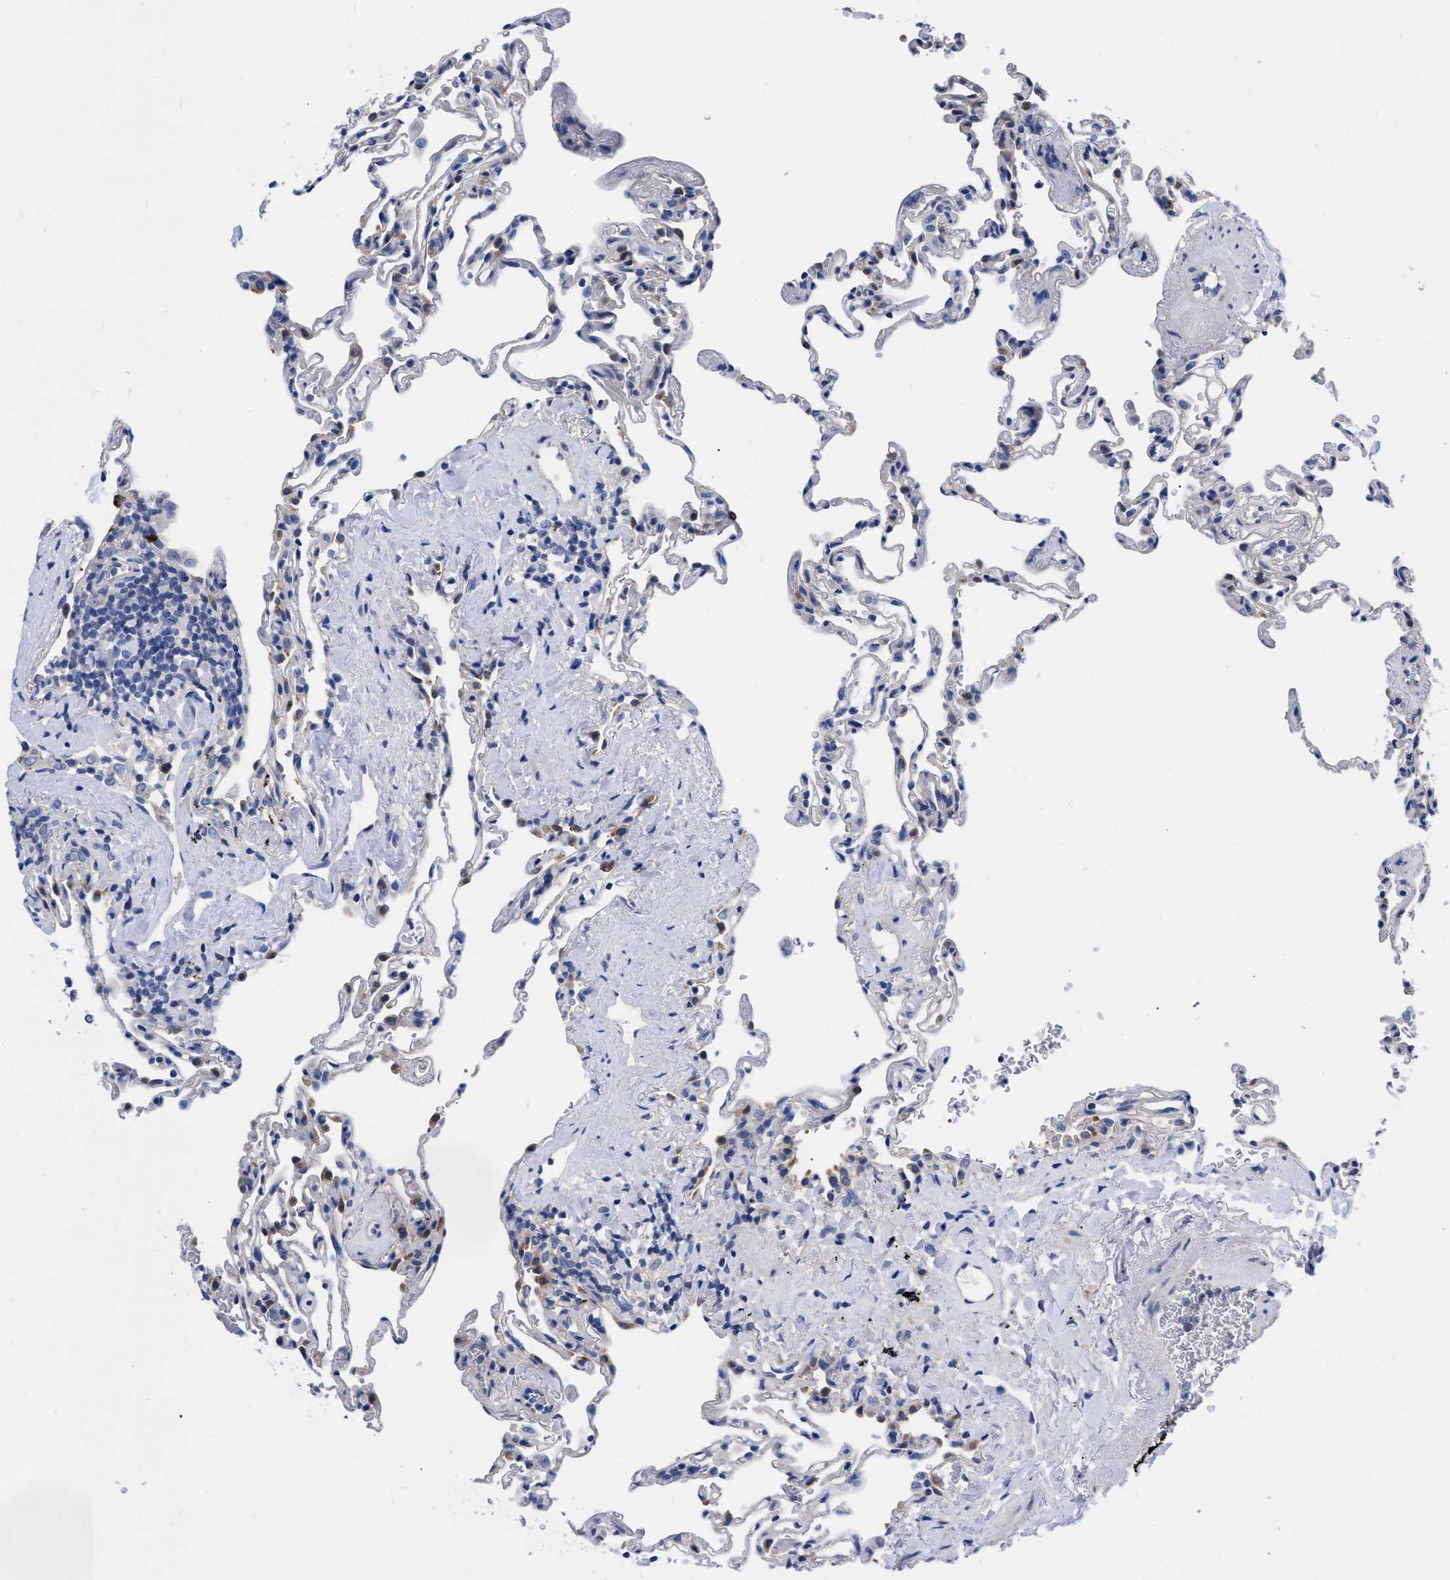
{"staining": {"intensity": "weak", "quantity": "25%-75%", "location": "cytoplasmic/membranous"}, "tissue": "lung", "cell_type": "Alveolar cells", "image_type": "normal", "snomed": [{"axis": "morphology", "description": "Normal tissue, NOS"}, {"axis": "topography", "description": "Lung"}], "caption": "Immunohistochemical staining of normal lung displays 25%-75% levels of weak cytoplasmic/membranous protein expression in approximately 25%-75% of alveolar cells. (Stains: DAB in brown, nuclei in blue, Microscopy: brightfield microscopy at high magnification).", "gene": "RBKS", "patient": {"sex": "male", "age": 59}}